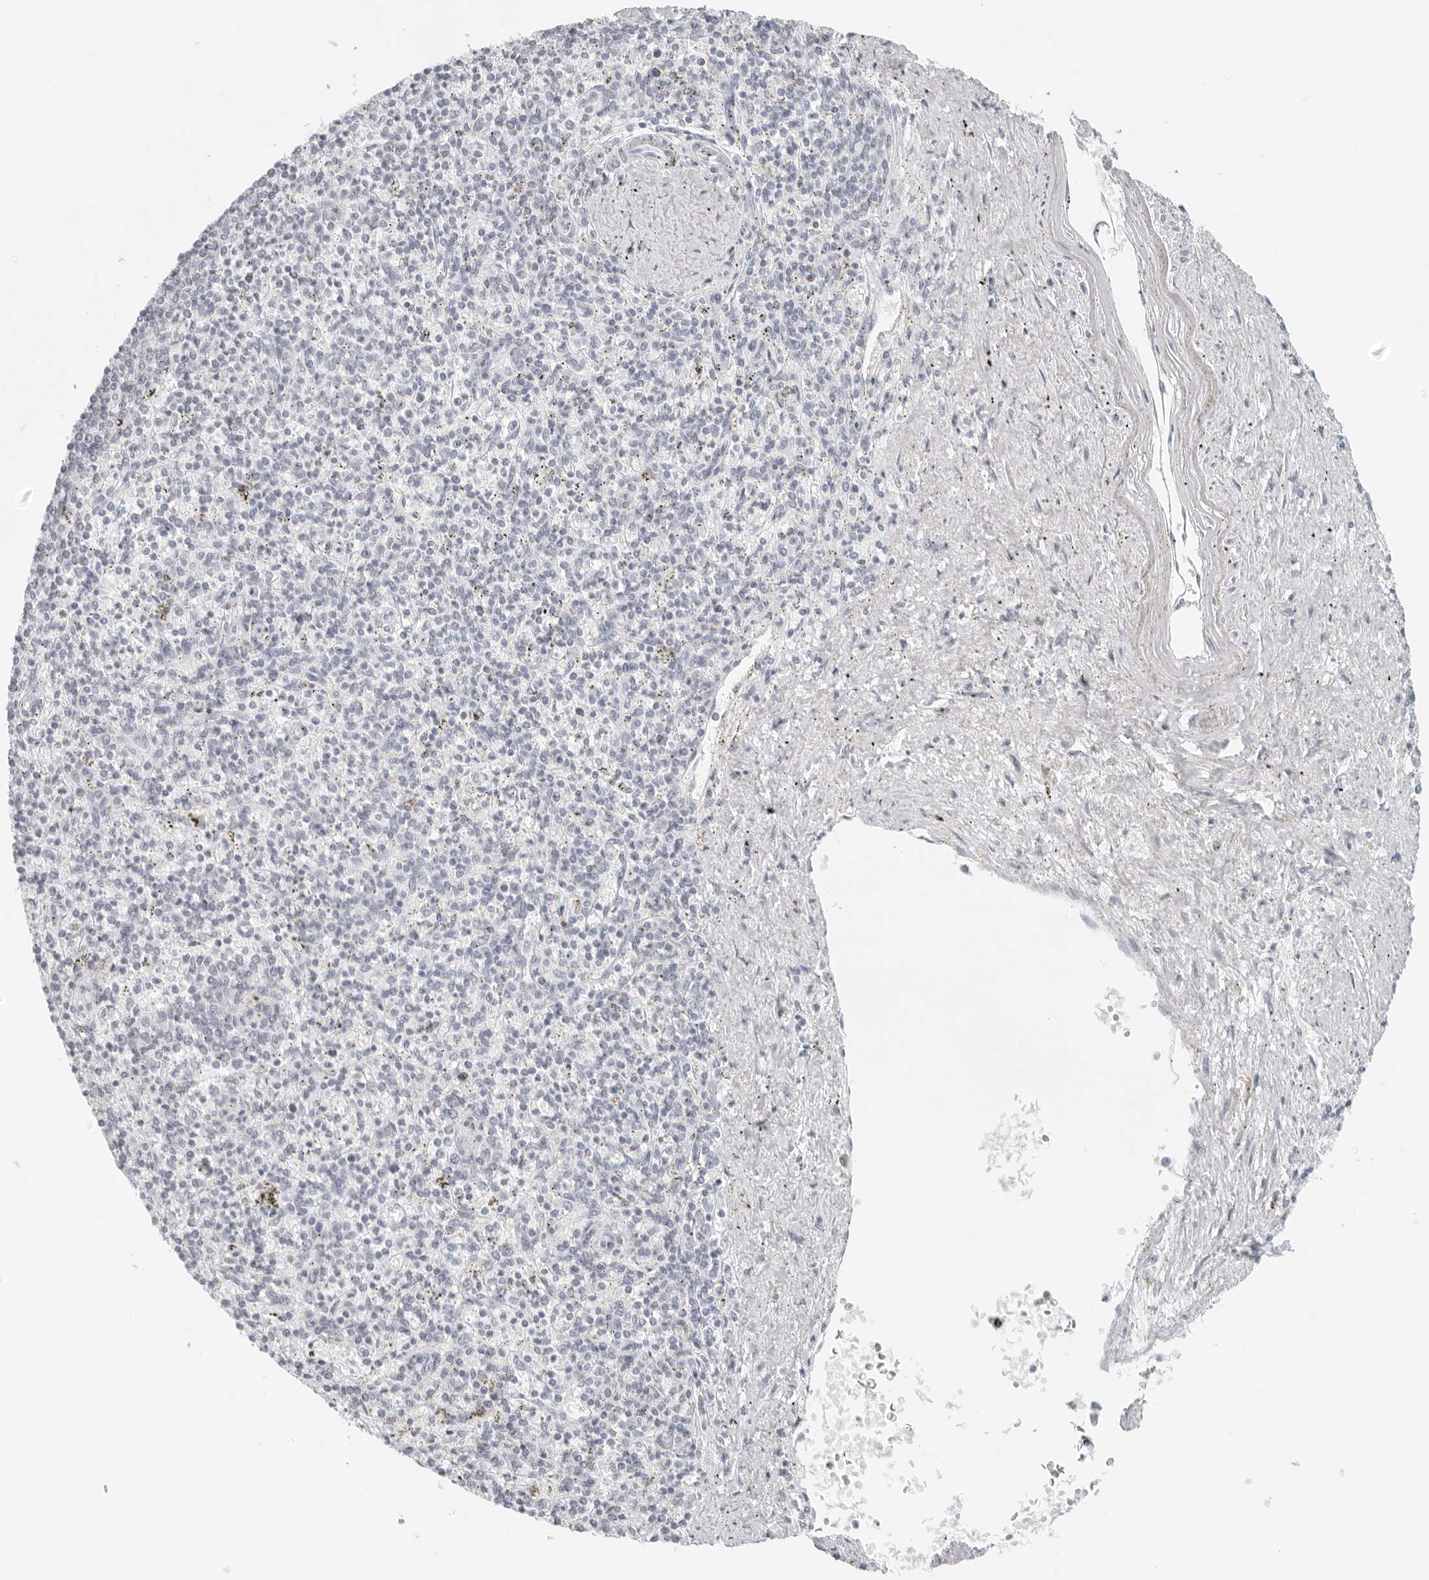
{"staining": {"intensity": "negative", "quantity": "none", "location": "none"}, "tissue": "spleen", "cell_type": "Cells in red pulp", "image_type": "normal", "snomed": [{"axis": "morphology", "description": "Normal tissue, NOS"}, {"axis": "topography", "description": "Spleen"}], "caption": "High magnification brightfield microscopy of benign spleen stained with DAB (3,3'-diaminobenzidine) (brown) and counterstained with hematoxylin (blue): cells in red pulp show no significant expression. (DAB (3,3'-diaminobenzidine) immunohistochemistry with hematoxylin counter stain).", "gene": "RPS6KC1", "patient": {"sex": "male", "age": 72}}